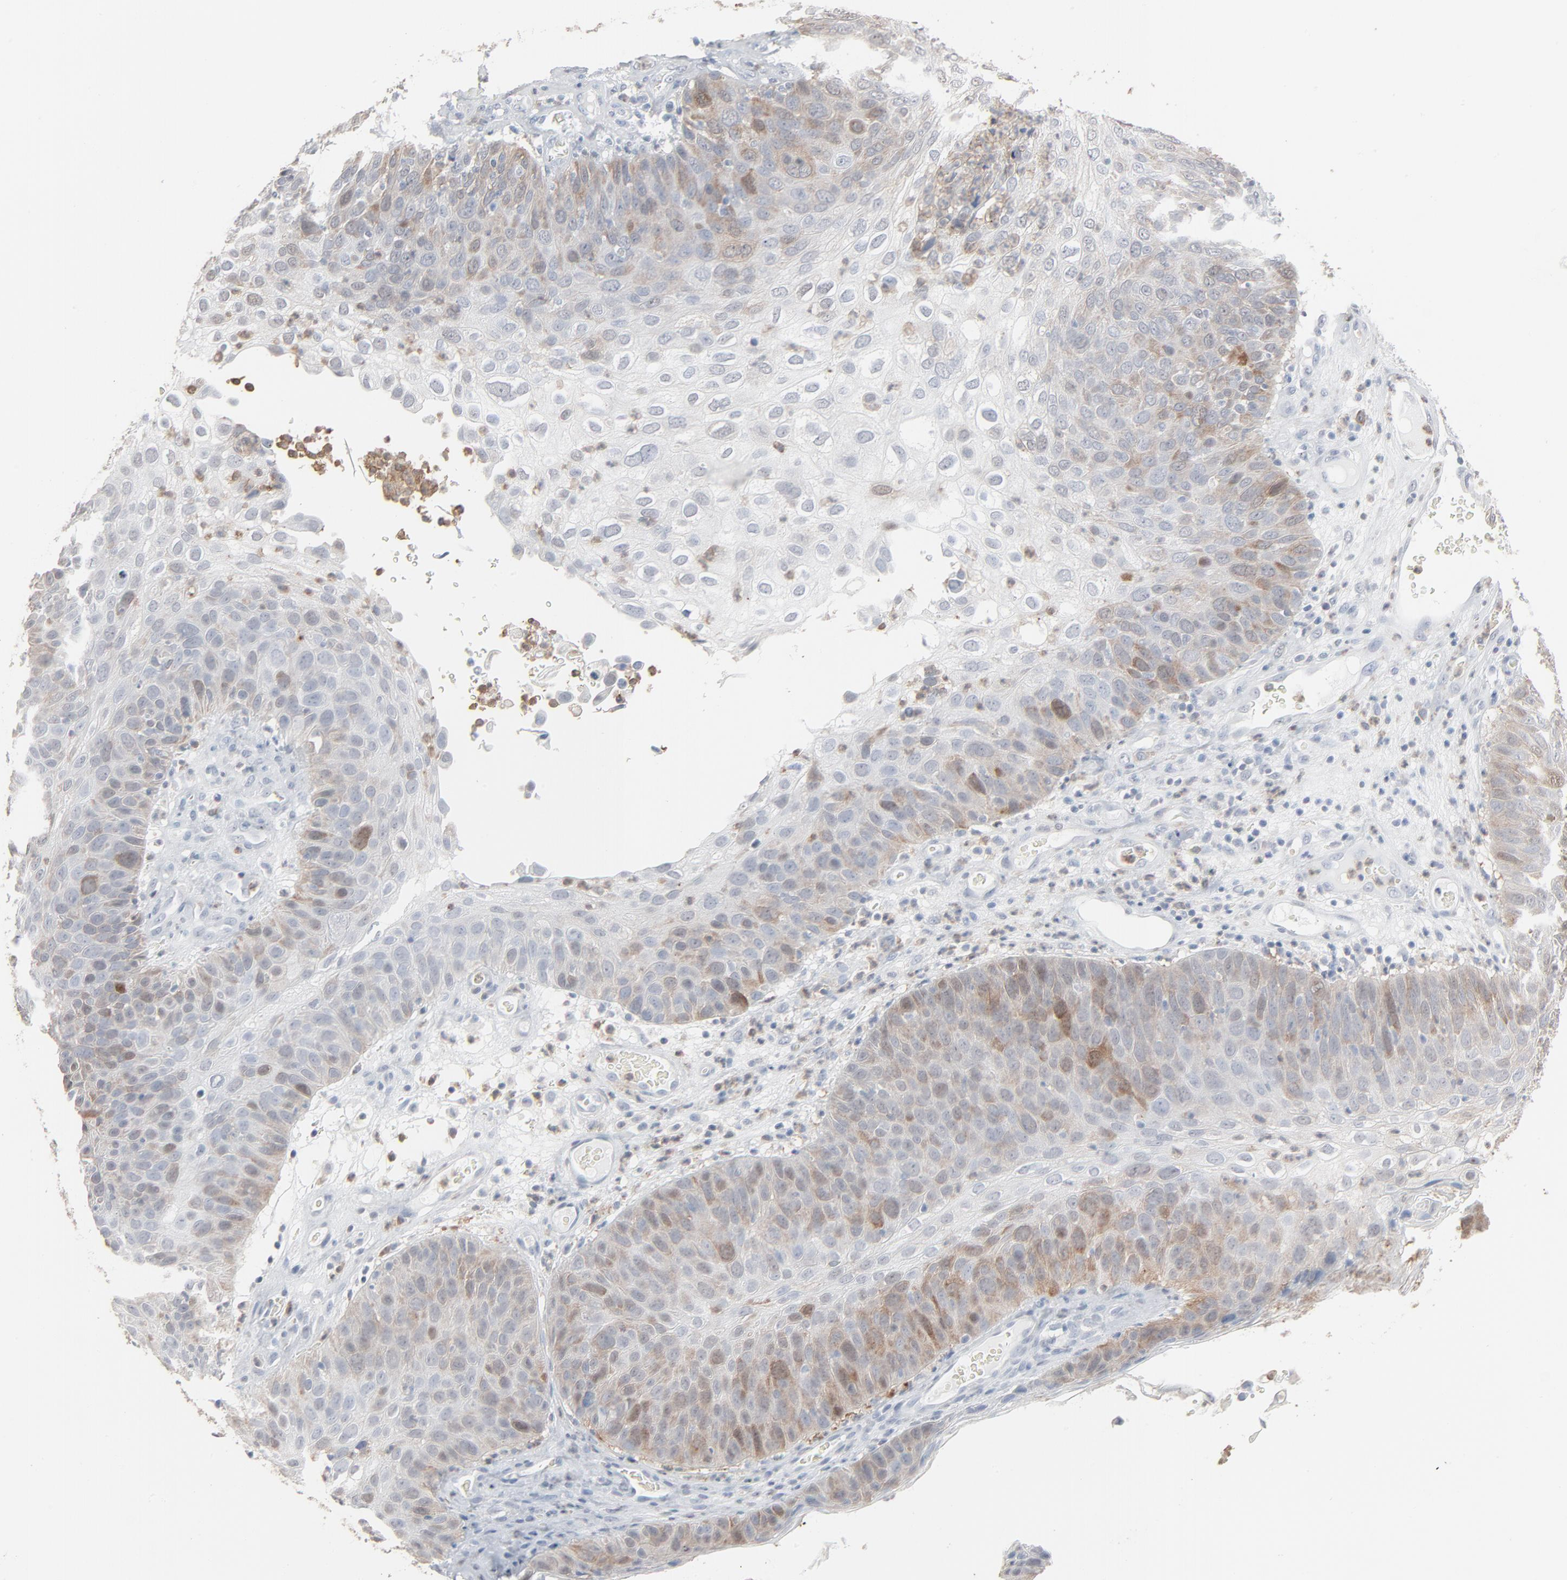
{"staining": {"intensity": "weak", "quantity": "25%-75%", "location": "cytoplasmic/membranous"}, "tissue": "skin cancer", "cell_type": "Tumor cells", "image_type": "cancer", "snomed": [{"axis": "morphology", "description": "Squamous cell carcinoma, NOS"}, {"axis": "topography", "description": "Skin"}], "caption": "Skin squamous cell carcinoma tissue shows weak cytoplasmic/membranous staining in approximately 25%-75% of tumor cells", "gene": "PHGDH", "patient": {"sex": "male", "age": 87}}